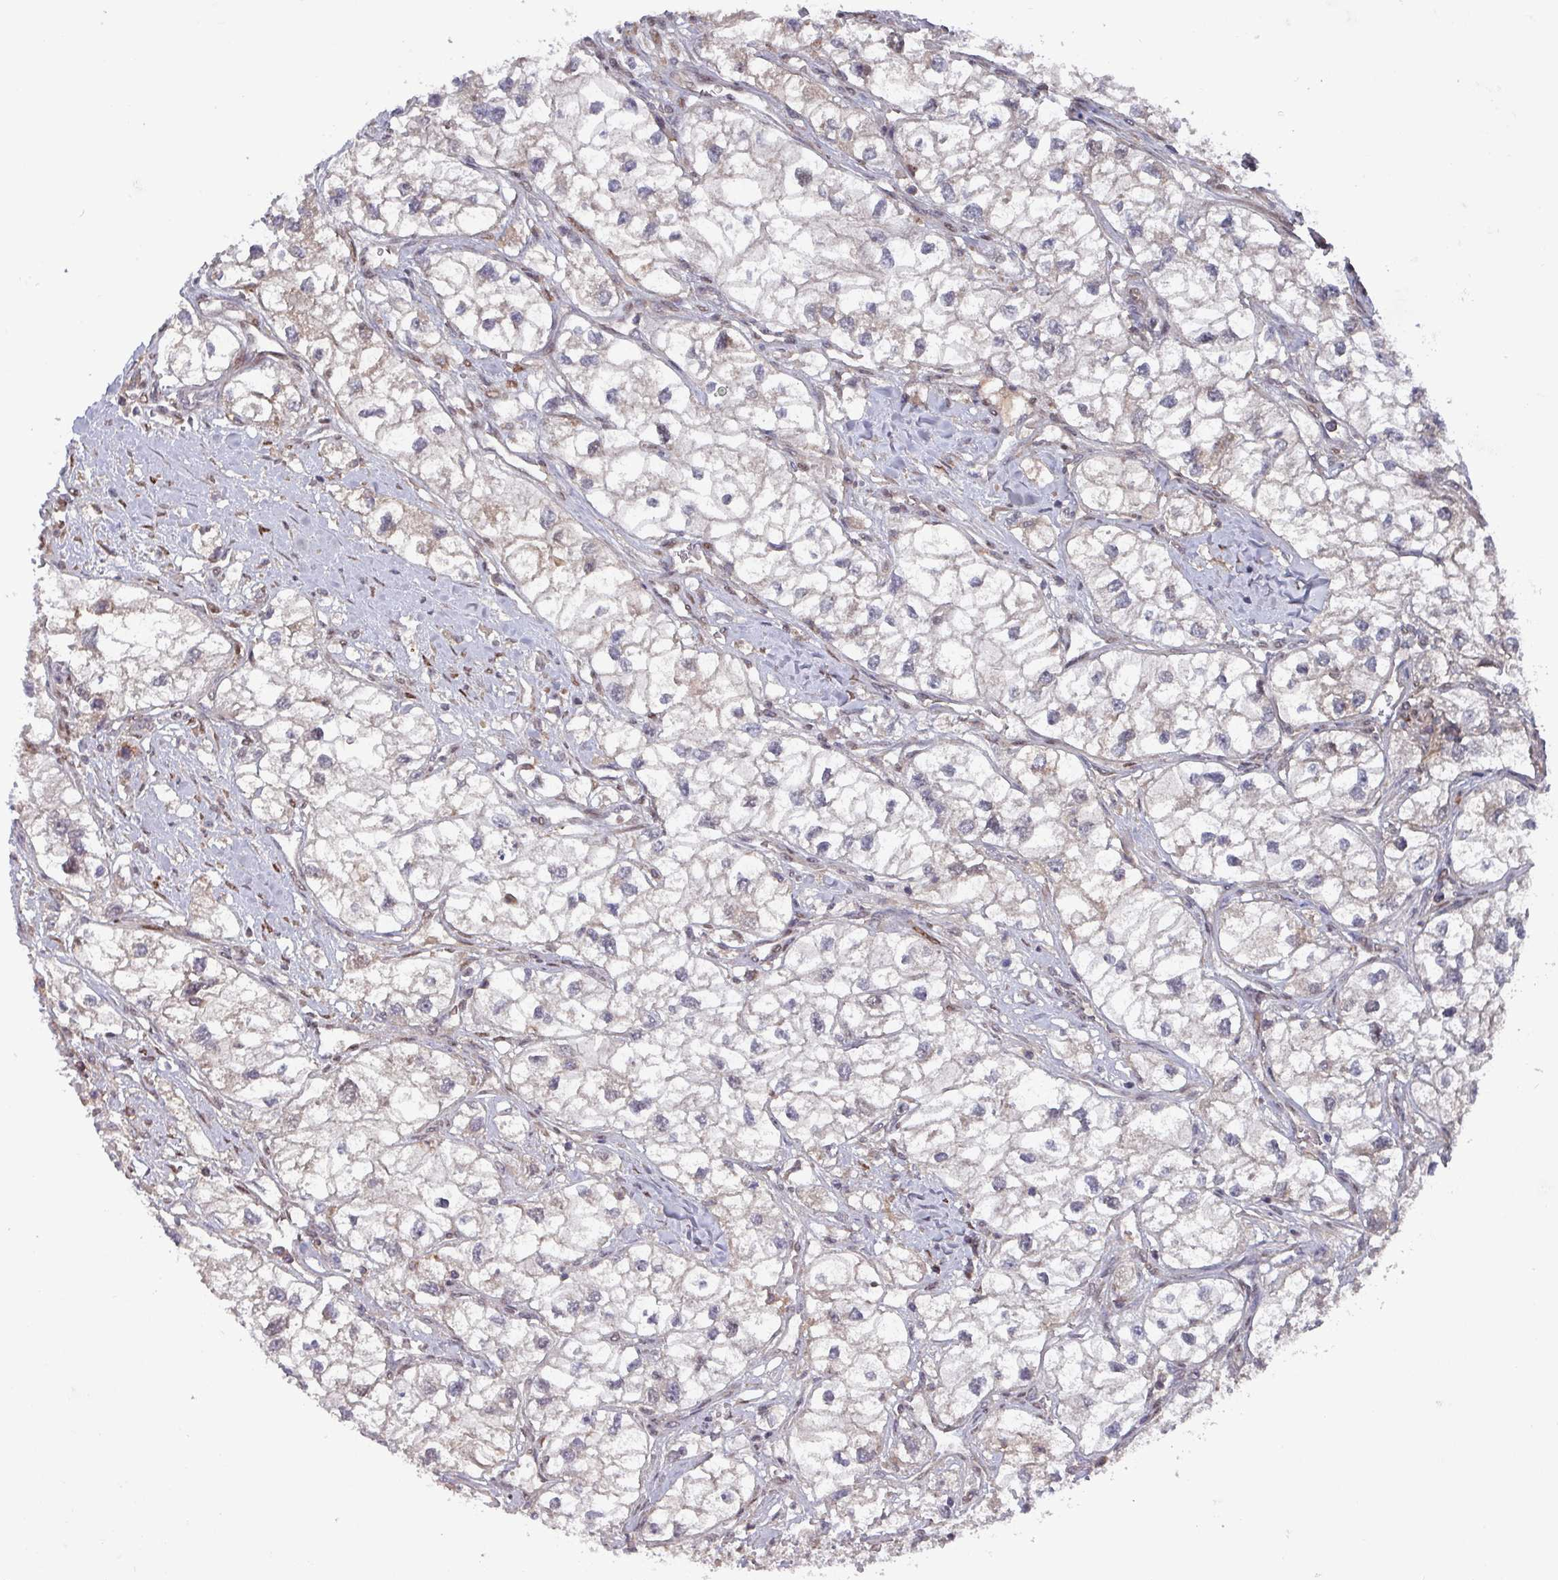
{"staining": {"intensity": "weak", "quantity": "25%-75%", "location": "cytoplasmic/membranous"}, "tissue": "renal cancer", "cell_type": "Tumor cells", "image_type": "cancer", "snomed": [{"axis": "morphology", "description": "Adenocarcinoma, NOS"}, {"axis": "topography", "description": "Kidney"}], "caption": "Protein staining of adenocarcinoma (renal) tissue exhibits weak cytoplasmic/membranous expression in about 25%-75% of tumor cells.", "gene": "PRRX1", "patient": {"sex": "male", "age": 59}}